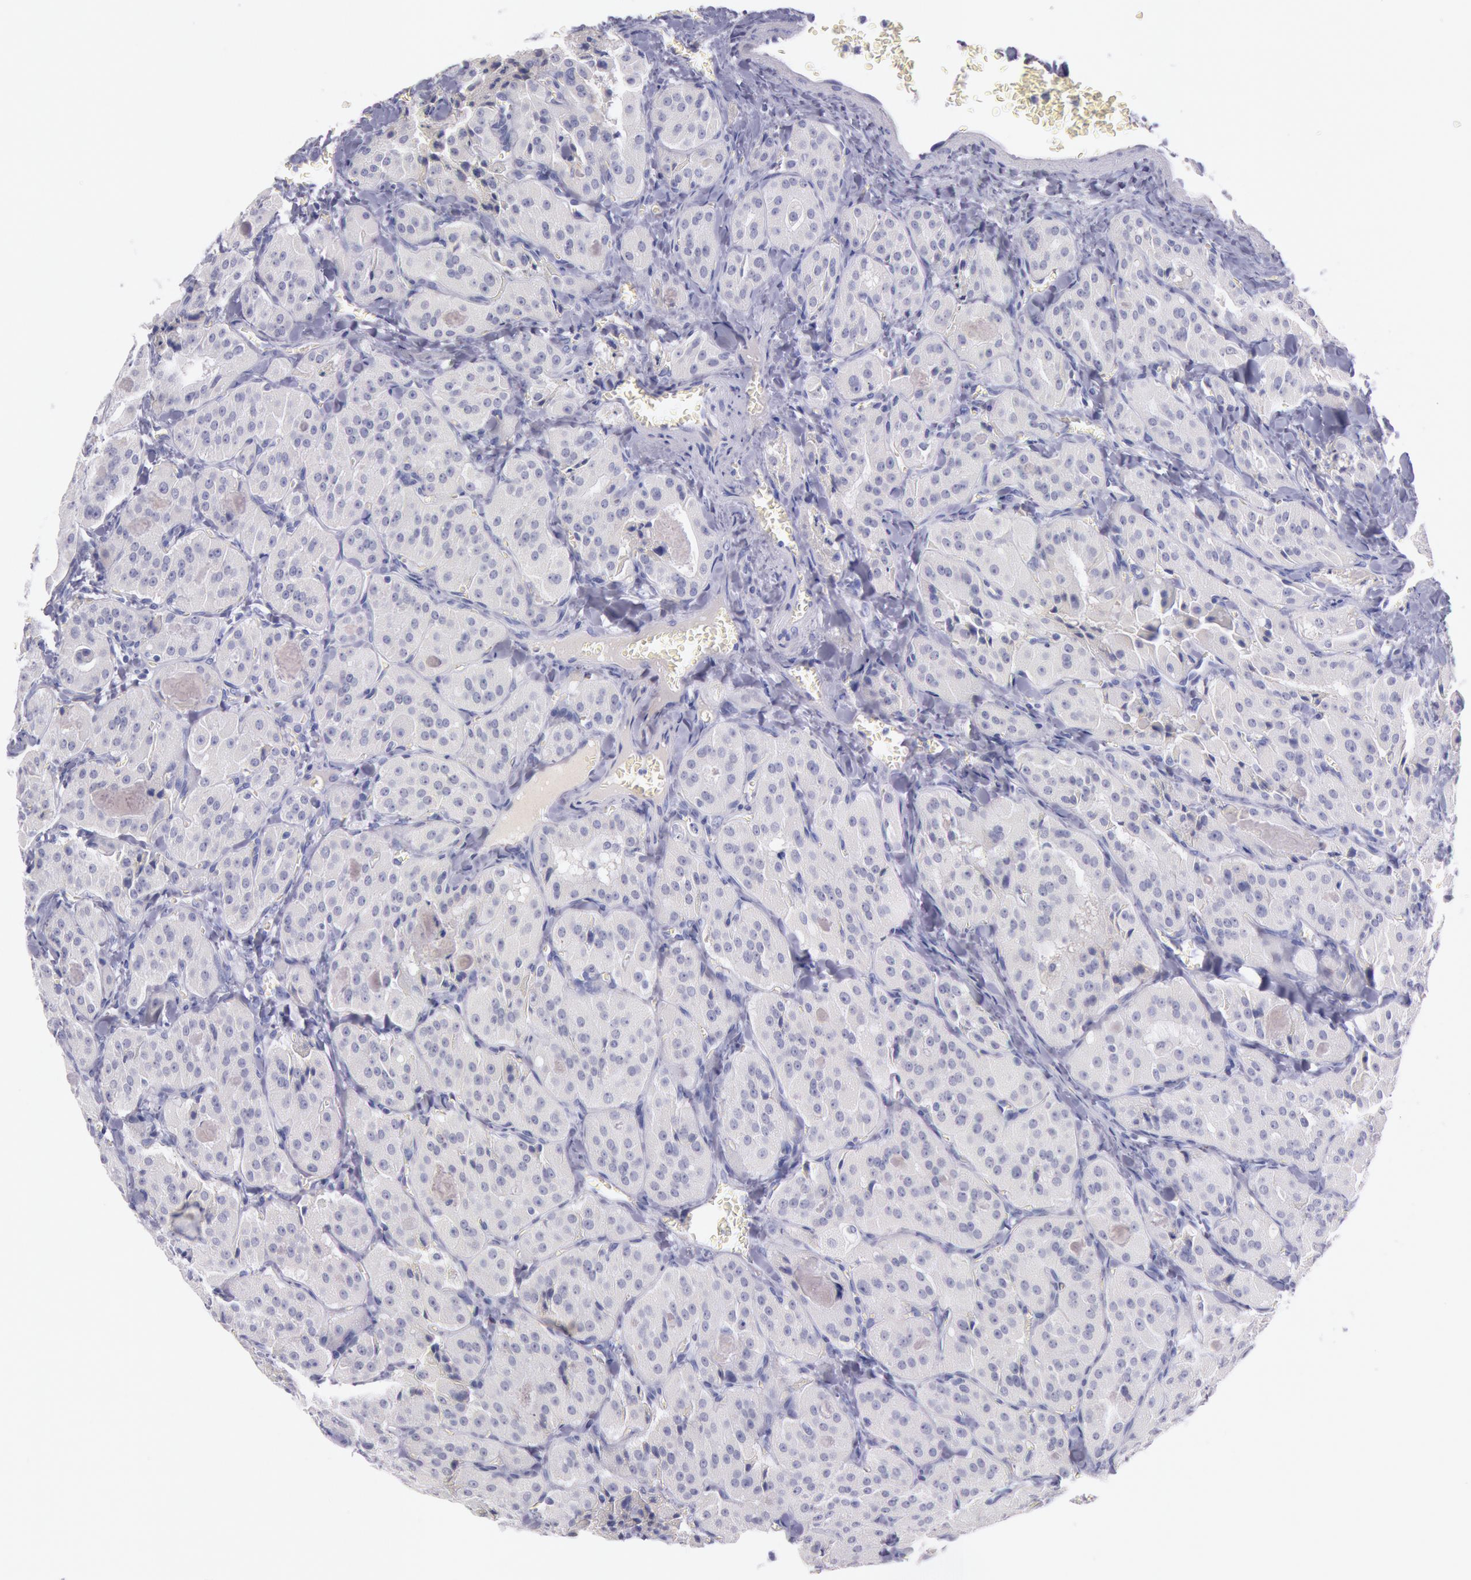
{"staining": {"intensity": "negative", "quantity": "none", "location": "none"}, "tissue": "thyroid cancer", "cell_type": "Tumor cells", "image_type": "cancer", "snomed": [{"axis": "morphology", "description": "Carcinoma, NOS"}, {"axis": "topography", "description": "Thyroid gland"}], "caption": "High power microscopy micrograph of an immunohistochemistry histopathology image of carcinoma (thyroid), revealing no significant expression in tumor cells.", "gene": "EGFR", "patient": {"sex": "male", "age": 76}}